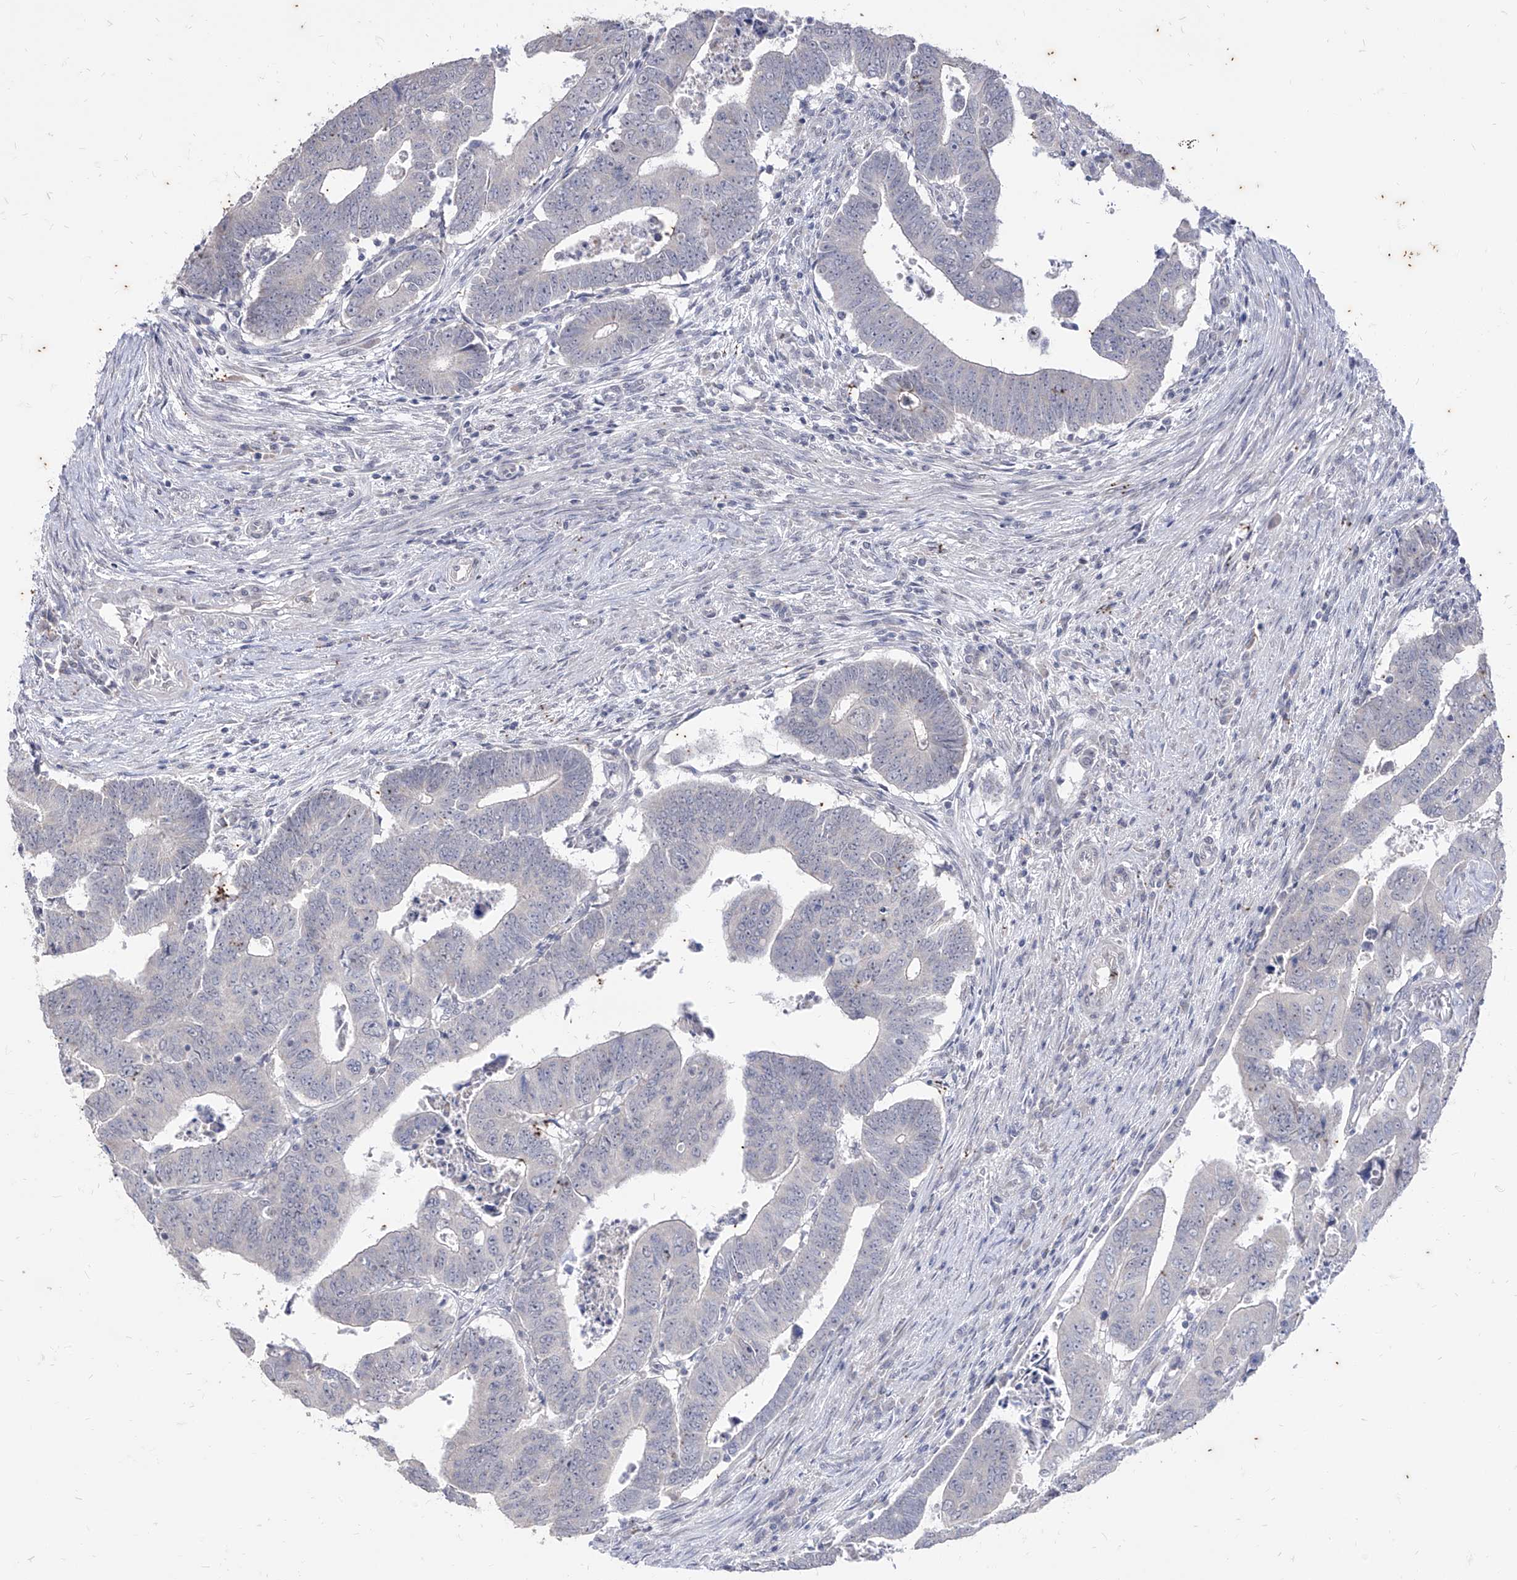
{"staining": {"intensity": "negative", "quantity": "none", "location": "none"}, "tissue": "colorectal cancer", "cell_type": "Tumor cells", "image_type": "cancer", "snomed": [{"axis": "morphology", "description": "Normal tissue, NOS"}, {"axis": "morphology", "description": "Adenocarcinoma, NOS"}, {"axis": "topography", "description": "Rectum"}], "caption": "Tumor cells are negative for brown protein staining in adenocarcinoma (colorectal).", "gene": "PHF20L1", "patient": {"sex": "female", "age": 65}}